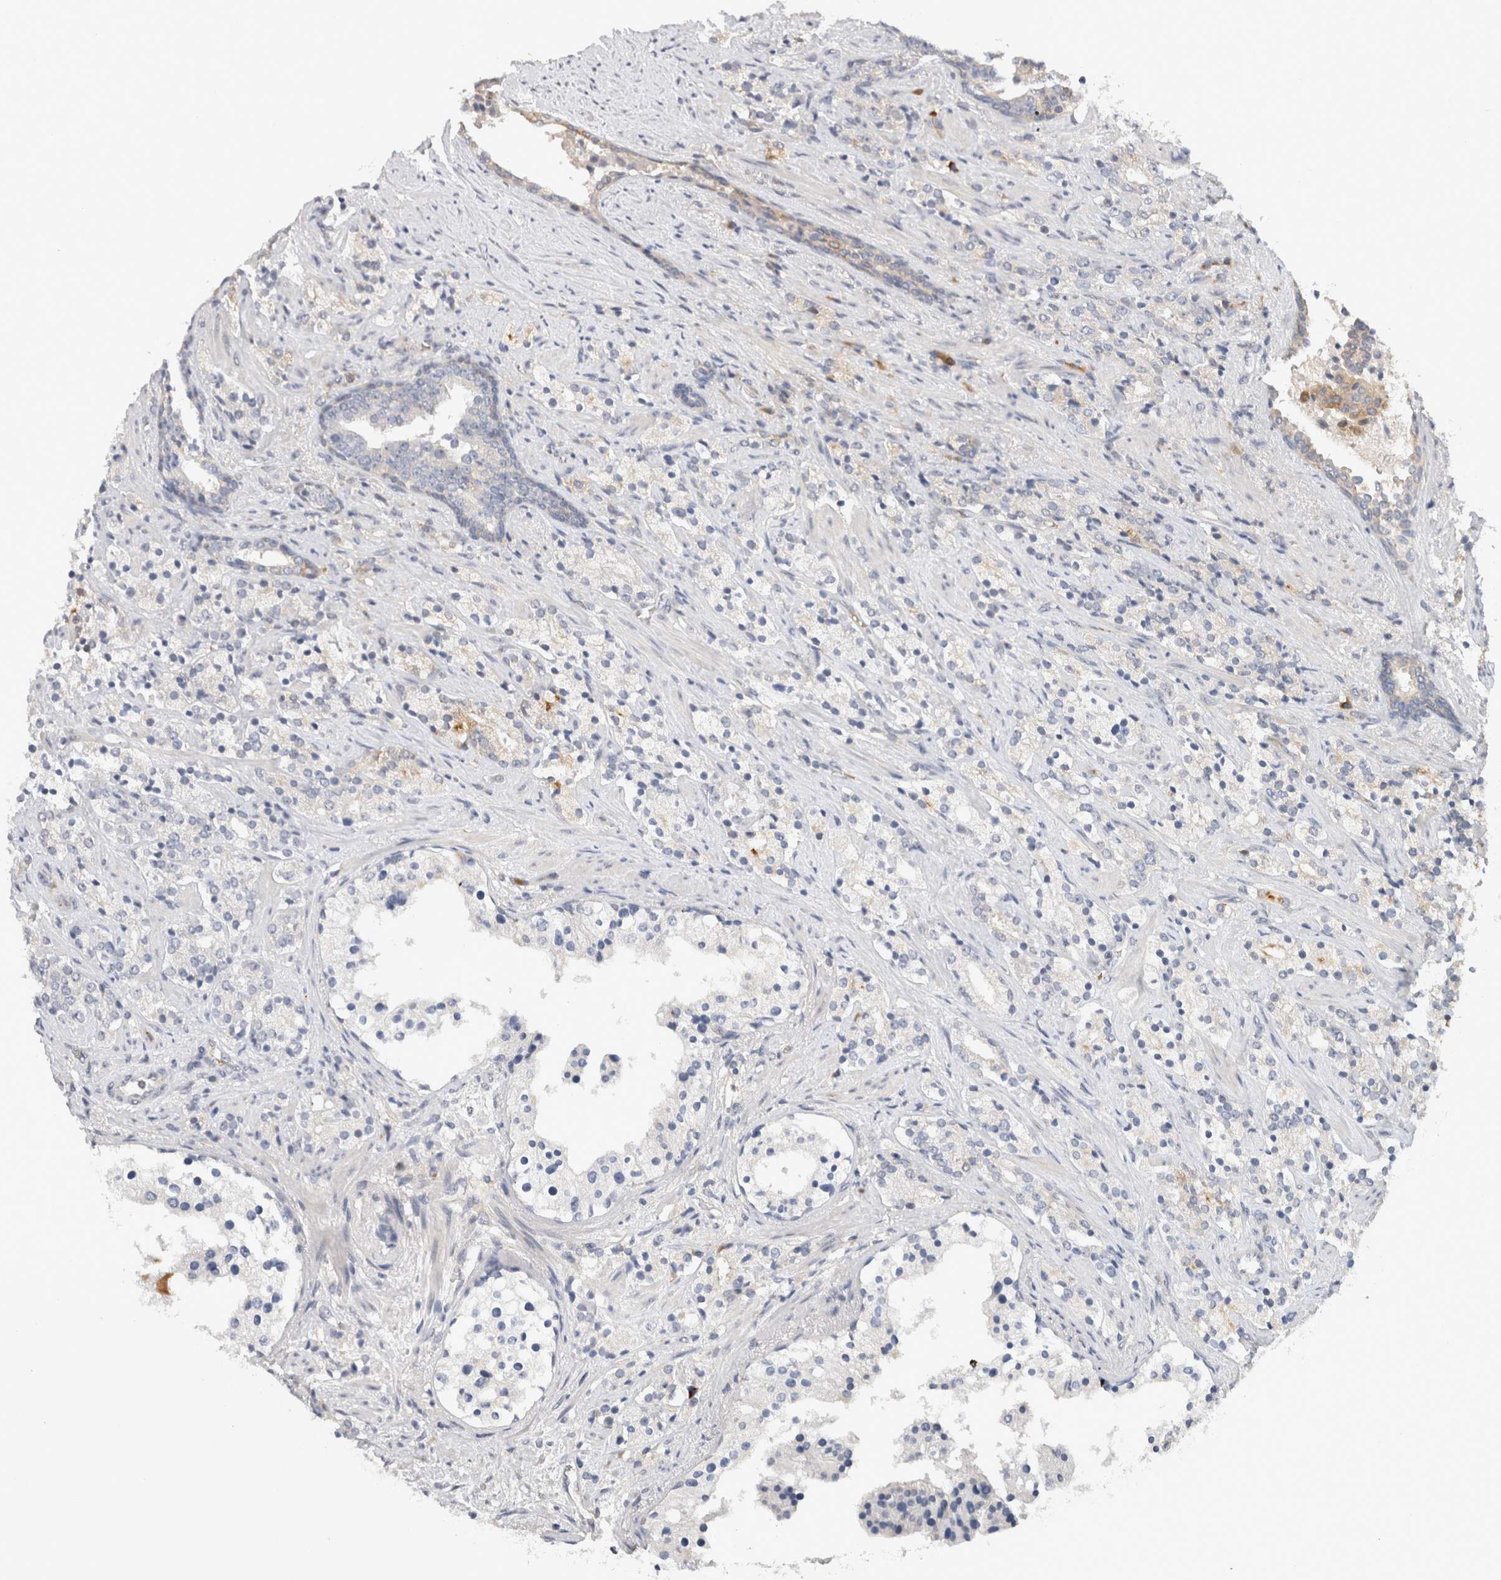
{"staining": {"intensity": "moderate", "quantity": "<25%", "location": "cytoplasmic/membranous"}, "tissue": "prostate cancer", "cell_type": "Tumor cells", "image_type": "cancer", "snomed": [{"axis": "morphology", "description": "Adenocarcinoma, High grade"}, {"axis": "topography", "description": "Prostate"}], "caption": "Brown immunohistochemical staining in human prostate cancer demonstrates moderate cytoplasmic/membranous positivity in about <25% of tumor cells.", "gene": "APOL2", "patient": {"sex": "male", "age": 71}}